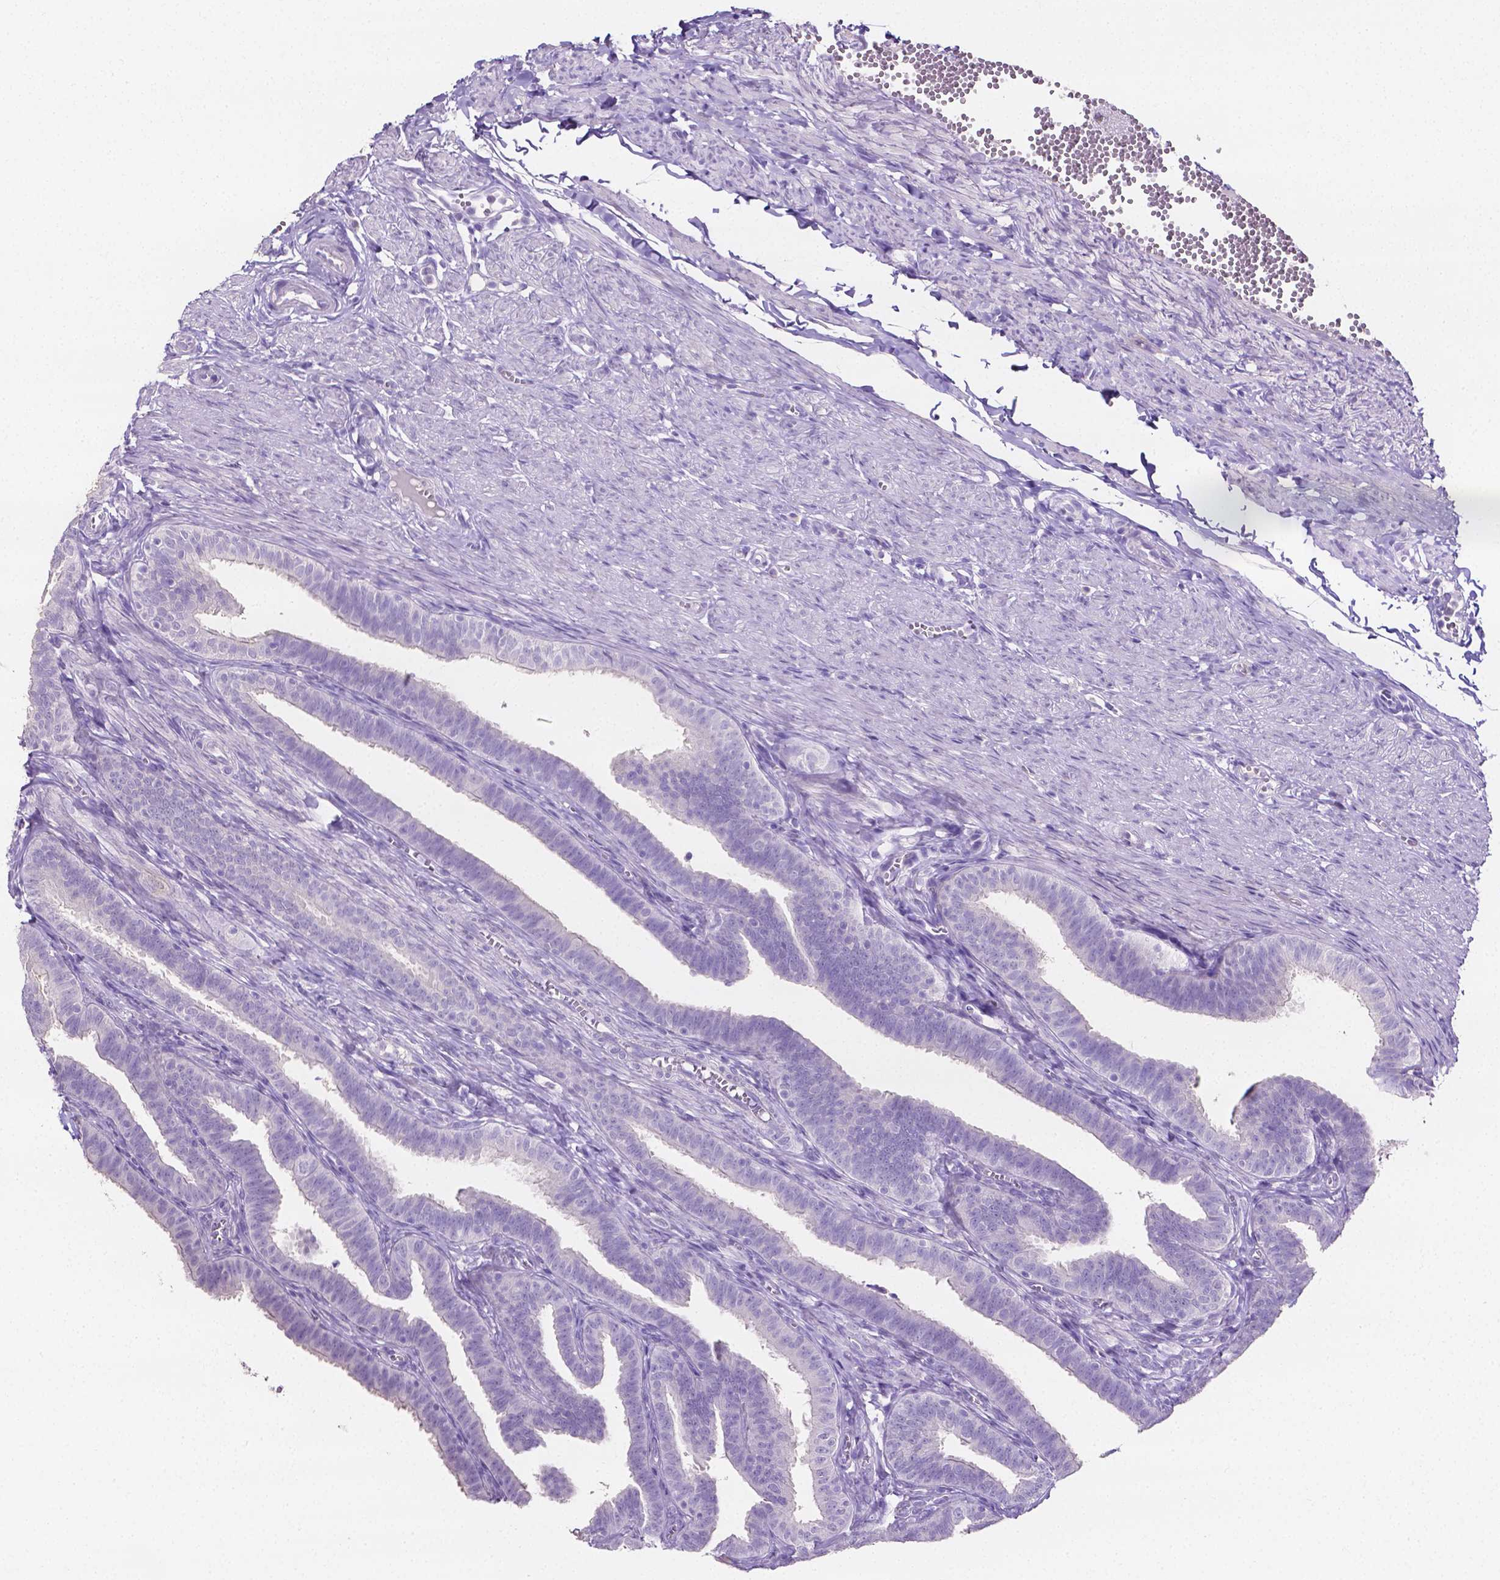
{"staining": {"intensity": "negative", "quantity": "none", "location": "none"}, "tissue": "fallopian tube", "cell_type": "Glandular cells", "image_type": "normal", "snomed": [{"axis": "morphology", "description": "Normal tissue, NOS"}, {"axis": "topography", "description": "Fallopian tube"}], "caption": "Photomicrograph shows no protein staining in glandular cells of benign fallopian tube.", "gene": "SLC22A2", "patient": {"sex": "female", "age": 25}}